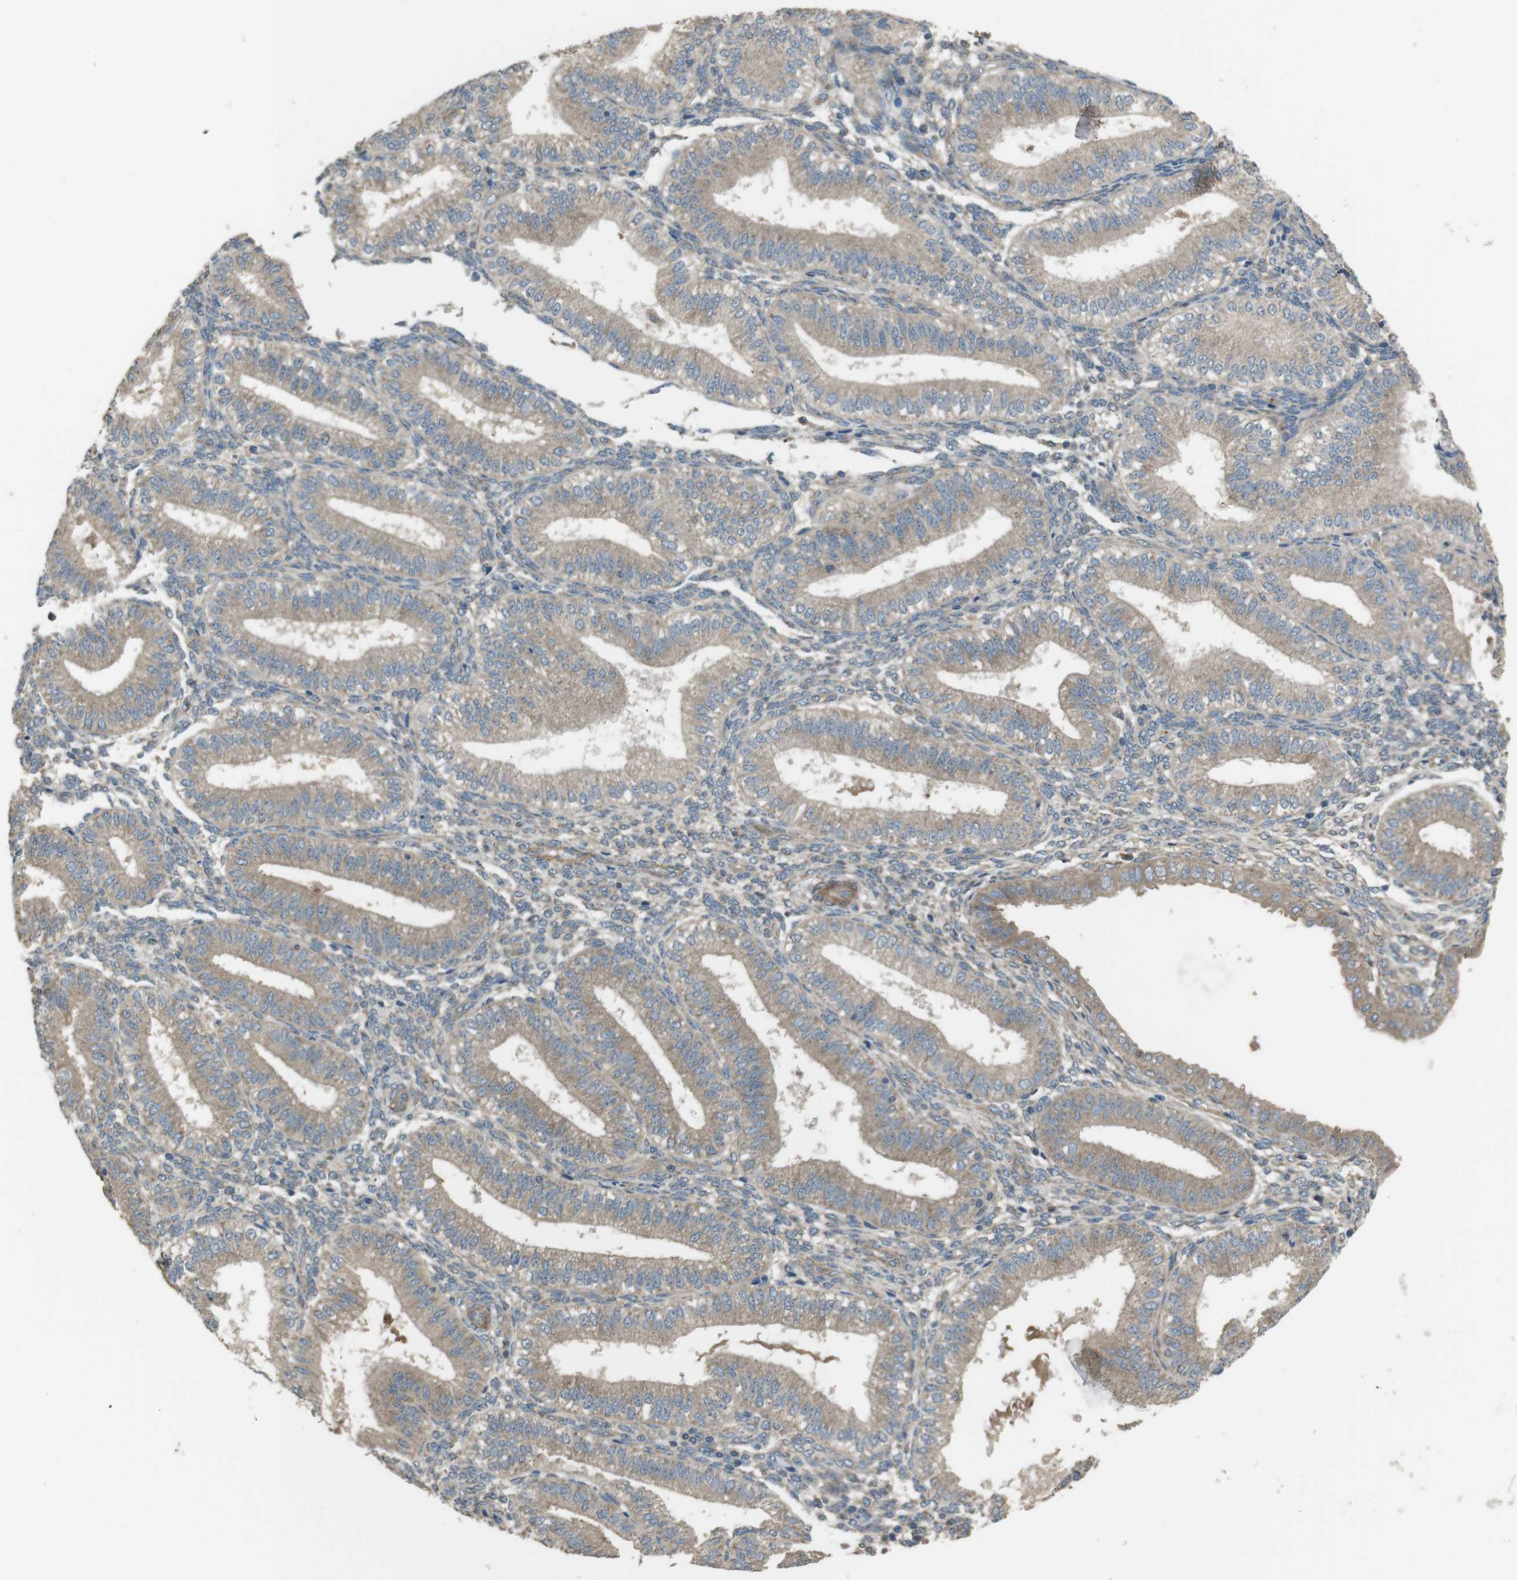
{"staining": {"intensity": "weak", "quantity": "25%-75%", "location": "cytoplasmic/membranous"}, "tissue": "endometrium", "cell_type": "Cells in endometrial stroma", "image_type": "normal", "snomed": [{"axis": "morphology", "description": "Normal tissue, NOS"}, {"axis": "topography", "description": "Endometrium"}], "caption": "This is a histology image of immunohistochemistry (IHC) staining of unremarkable endometrium, which shows weak expression in the cytoplasmic/membranous of cells in endometrial stroma.", "gene": "FUT2", "patient": {"sex": "female", "age": 39}}